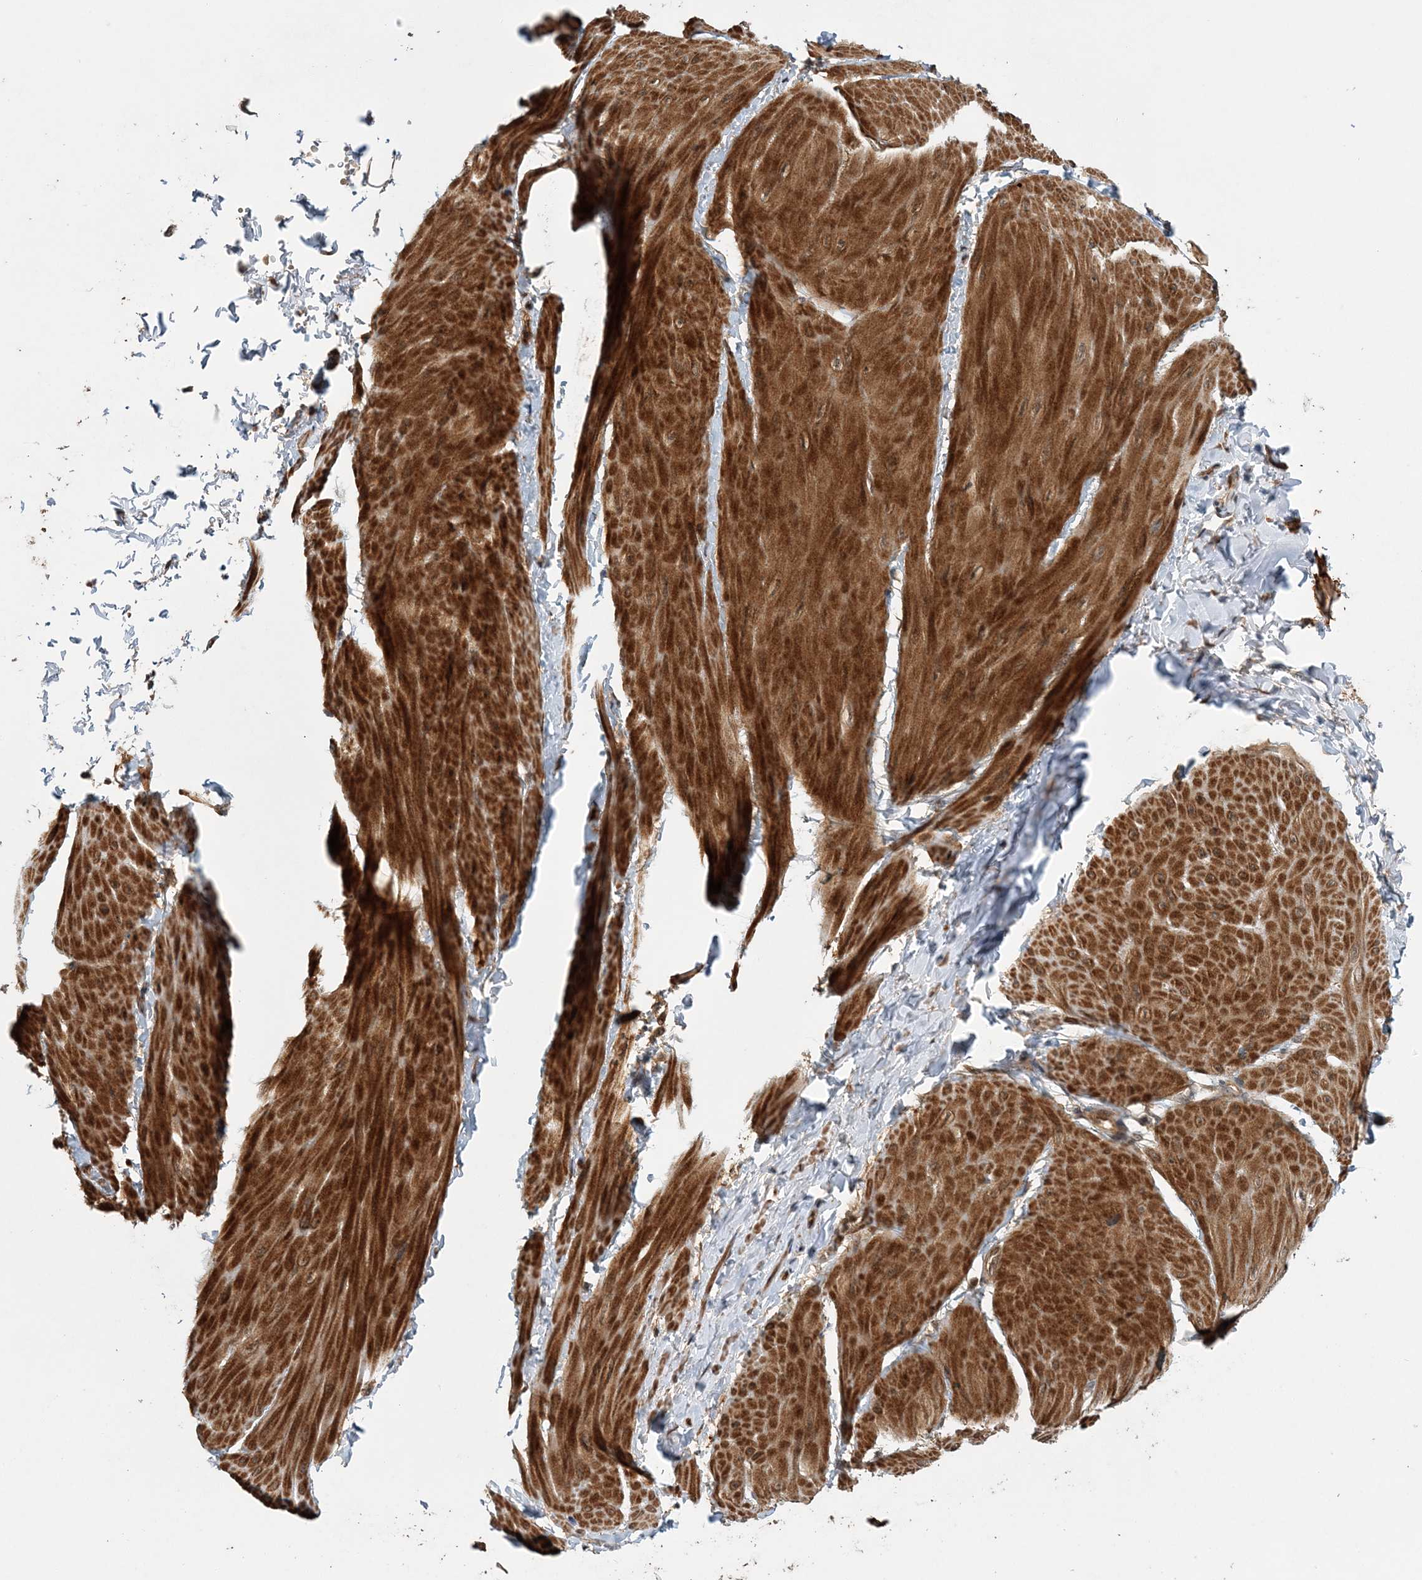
{"staining": {"intensity": "strong", "quantity": "25%-75%", "location": "cytoplasmic/membranous"}, "tissue": "smooth muscle", "cell_type": "Smooth muscle cells", "image_type": "normal", "snomed": [{"axis": "morphology", "description": "Urothelial carcinoma, High grade"}, {"axis": "topography", "description": "Urinary bladder"}], "caption": "The histopathology image shows a brown stain indicating the presence of a protein in the cytoplasmic/membranous of smooth muscle cells in smooth muscle. The staining was performed using DAB to visualize the protein expression in brown, while the nuclei were stained in blue with hematoxylin (Magnification: 20x).", "gene": "UBTD2", "patient": {"sex": "male", "age": 46}}